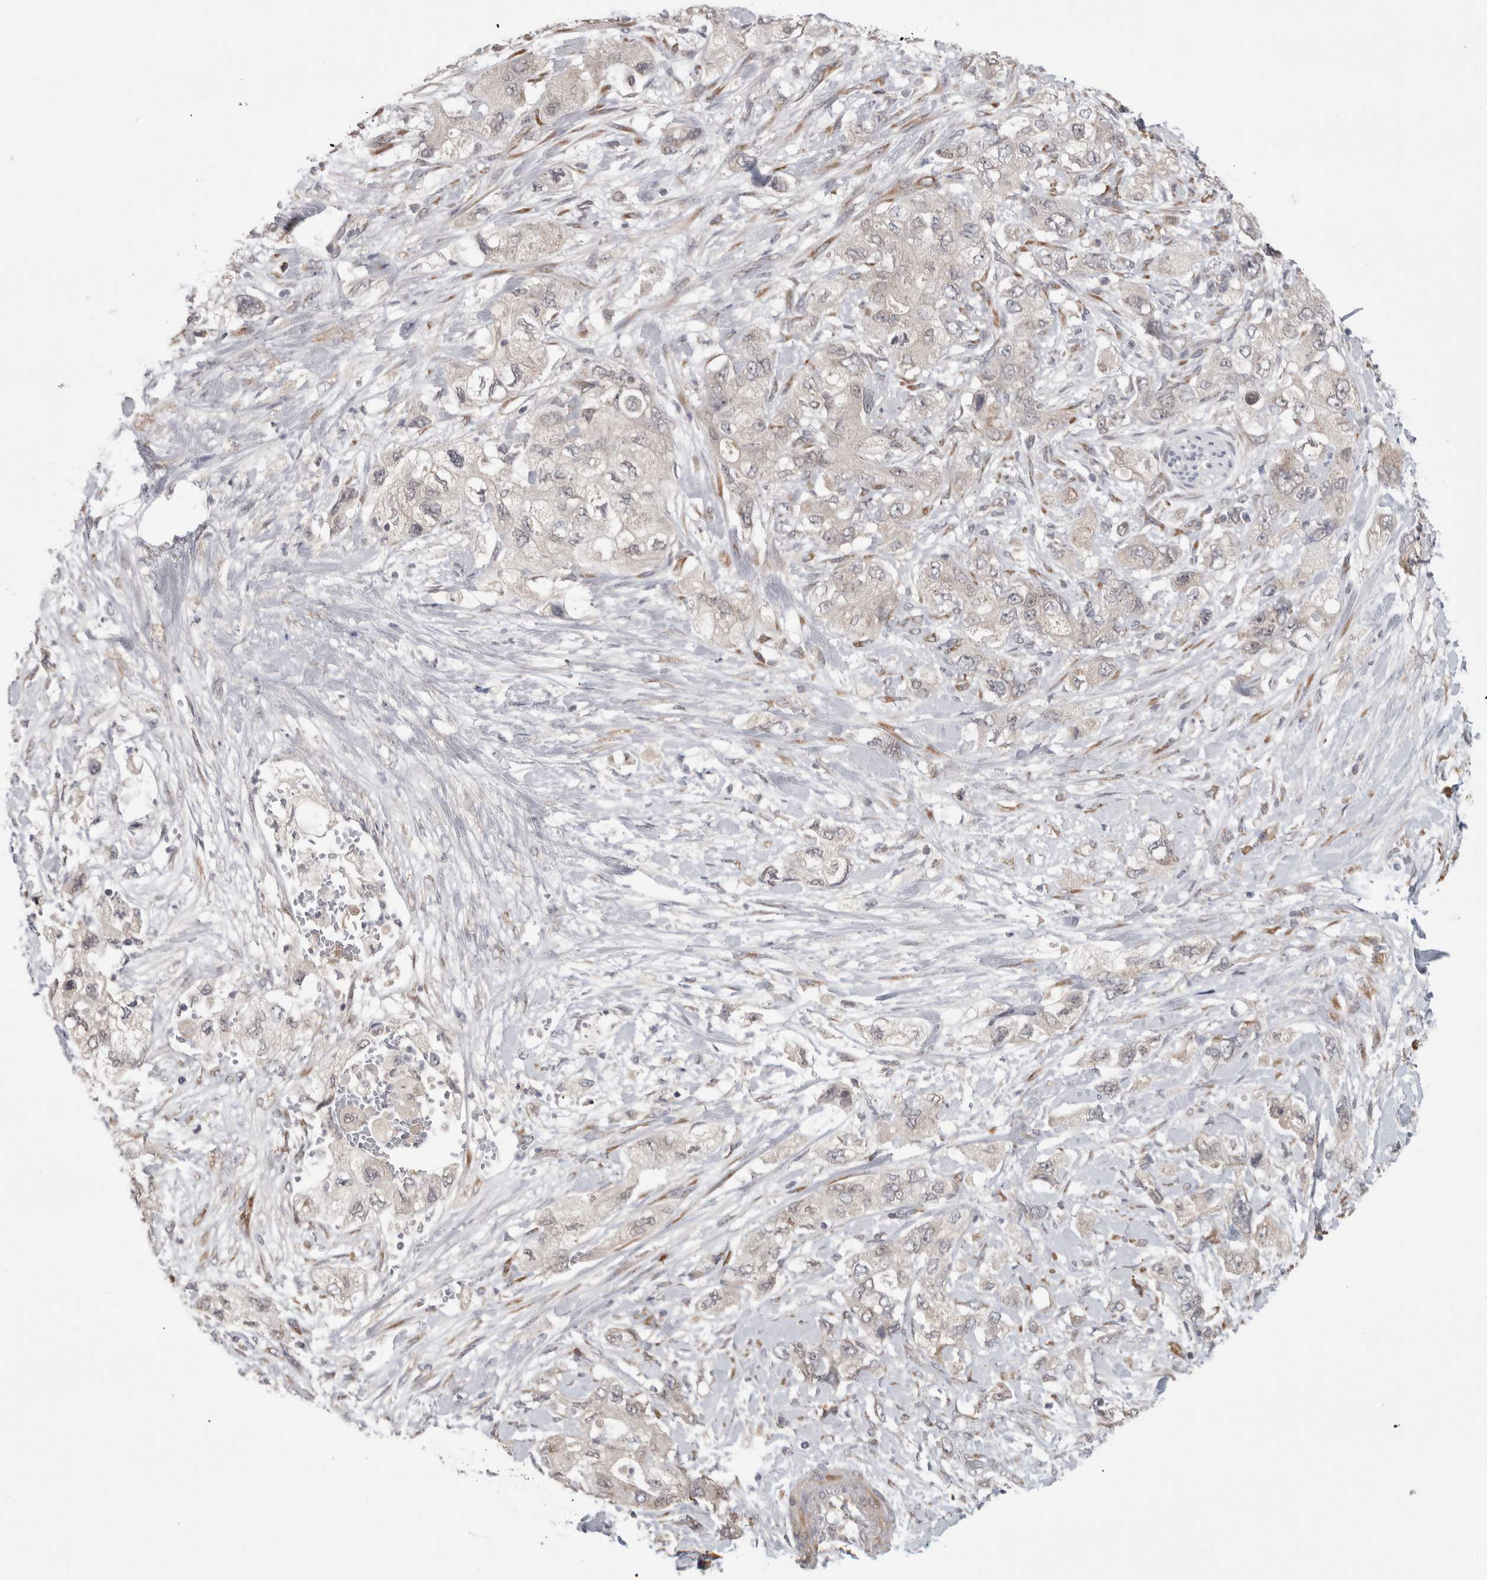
{"staining": {"intensity": "weak", "quantity": "<25%", "location": "cytoplasmic/membranous"}, "tissue": "pancreatic cancer", "cell_type": "Tumor cells", "image_type": "cancer", "snomed": [{"axis": "morphology", "description": "Adenocarcinoma, NOS"}, {"axis": "topography", "description": "Pancreas"}], "caption": "An IHC photomicrograph of pancreatic adenocarcinoma is shown. There is no staining in tumor cells of pancreatic adenocarcinoma.", "gene": "CUL2", "patient": {"sex": "female", "age": 73}}